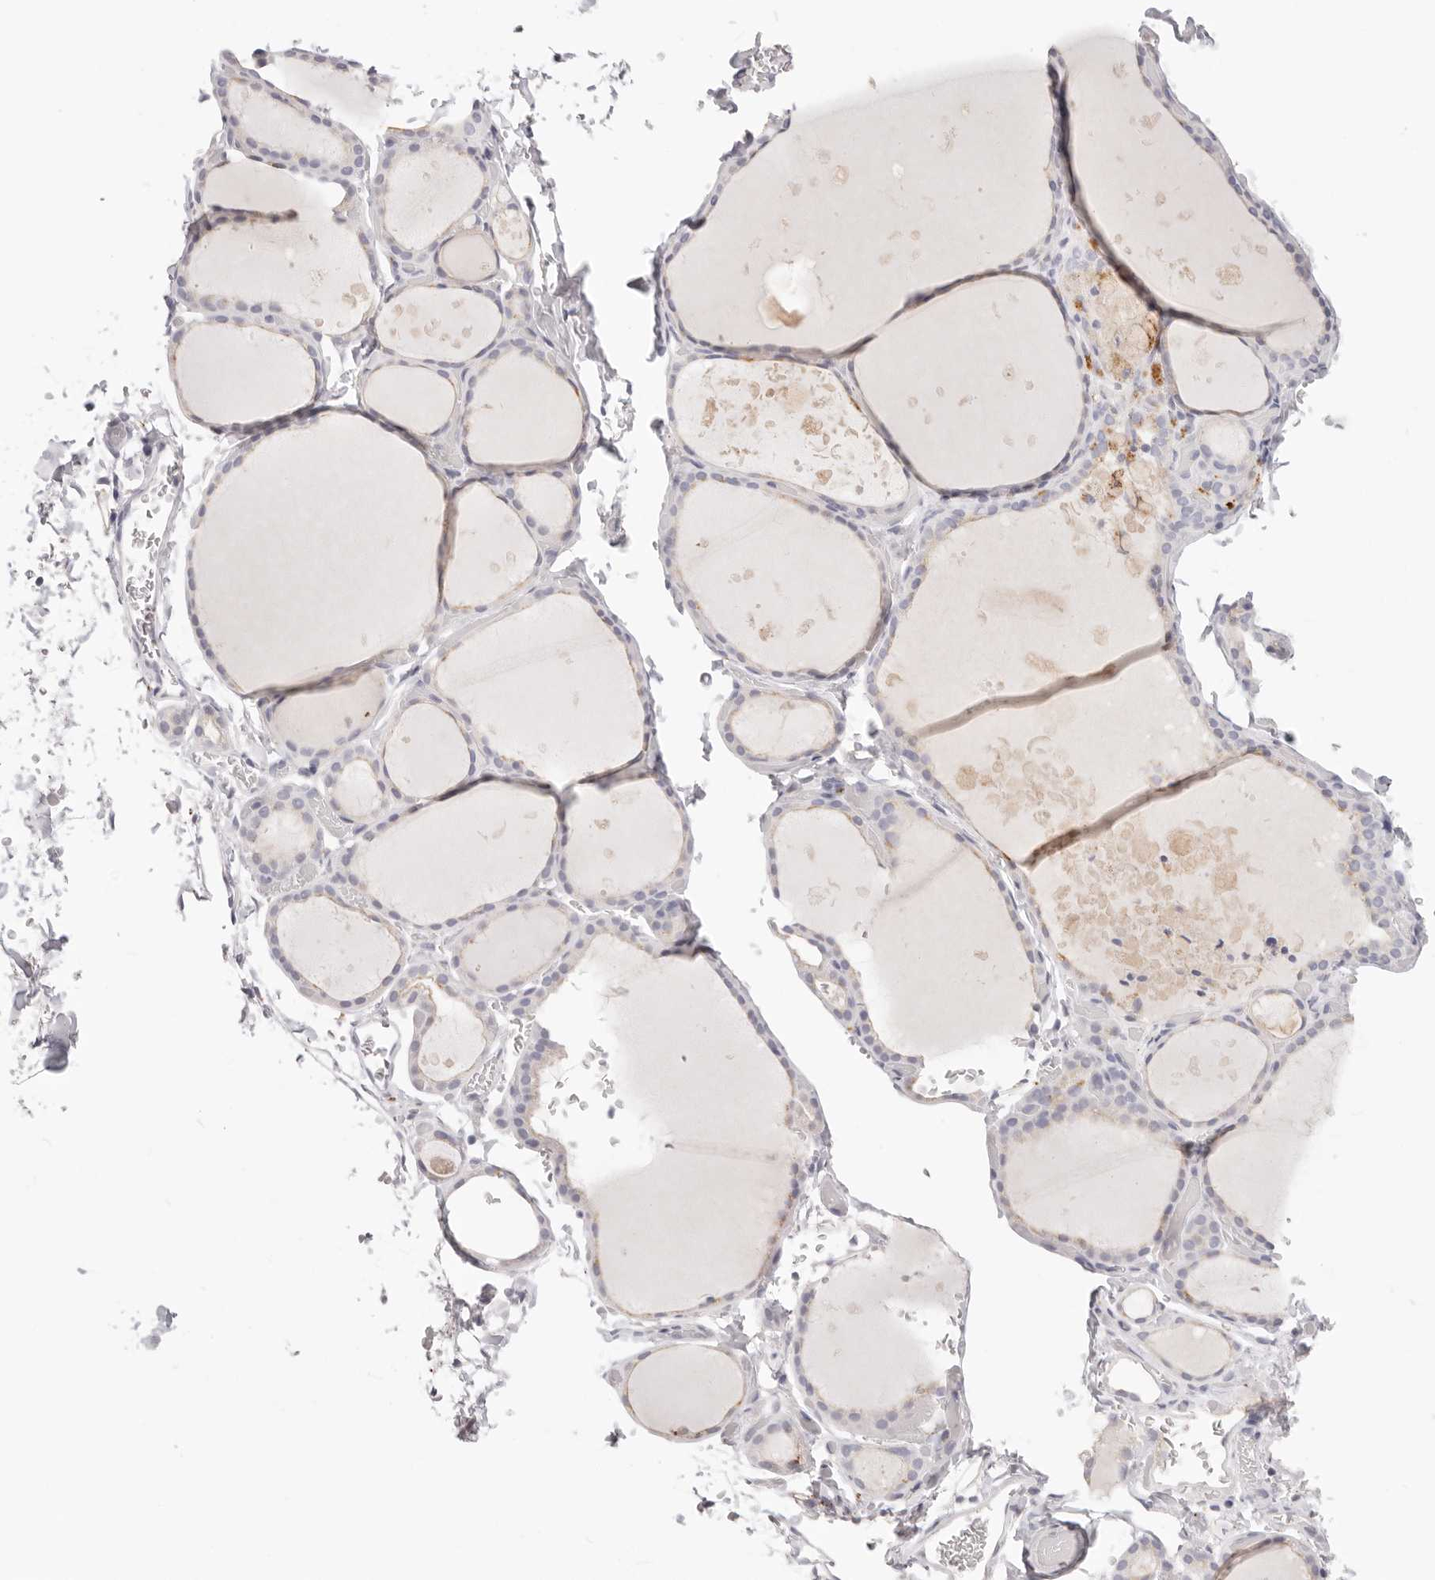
{"staining": {"intensity": "weak", "quantity": "25%-75%", "location": "cytoplasmic/membranous"}, "tissue": "thyroid gland", "cell_type": "Glandular cells", "image_type": "normal", "snomed": [{"axis": "morphology", "description": "Normal tissue, NOS"}, {"axis": "topography", "description": "Thyroid gland"}], "caption": "This is a micrograph of immunohistochemistry (IHC) staining of benign thyroid gland, which shows weak positivity in the cytoplasmic/membranous of glandular cells.", "gene": "STKLD1", "patient": {"sex": "female", "age": 44}}